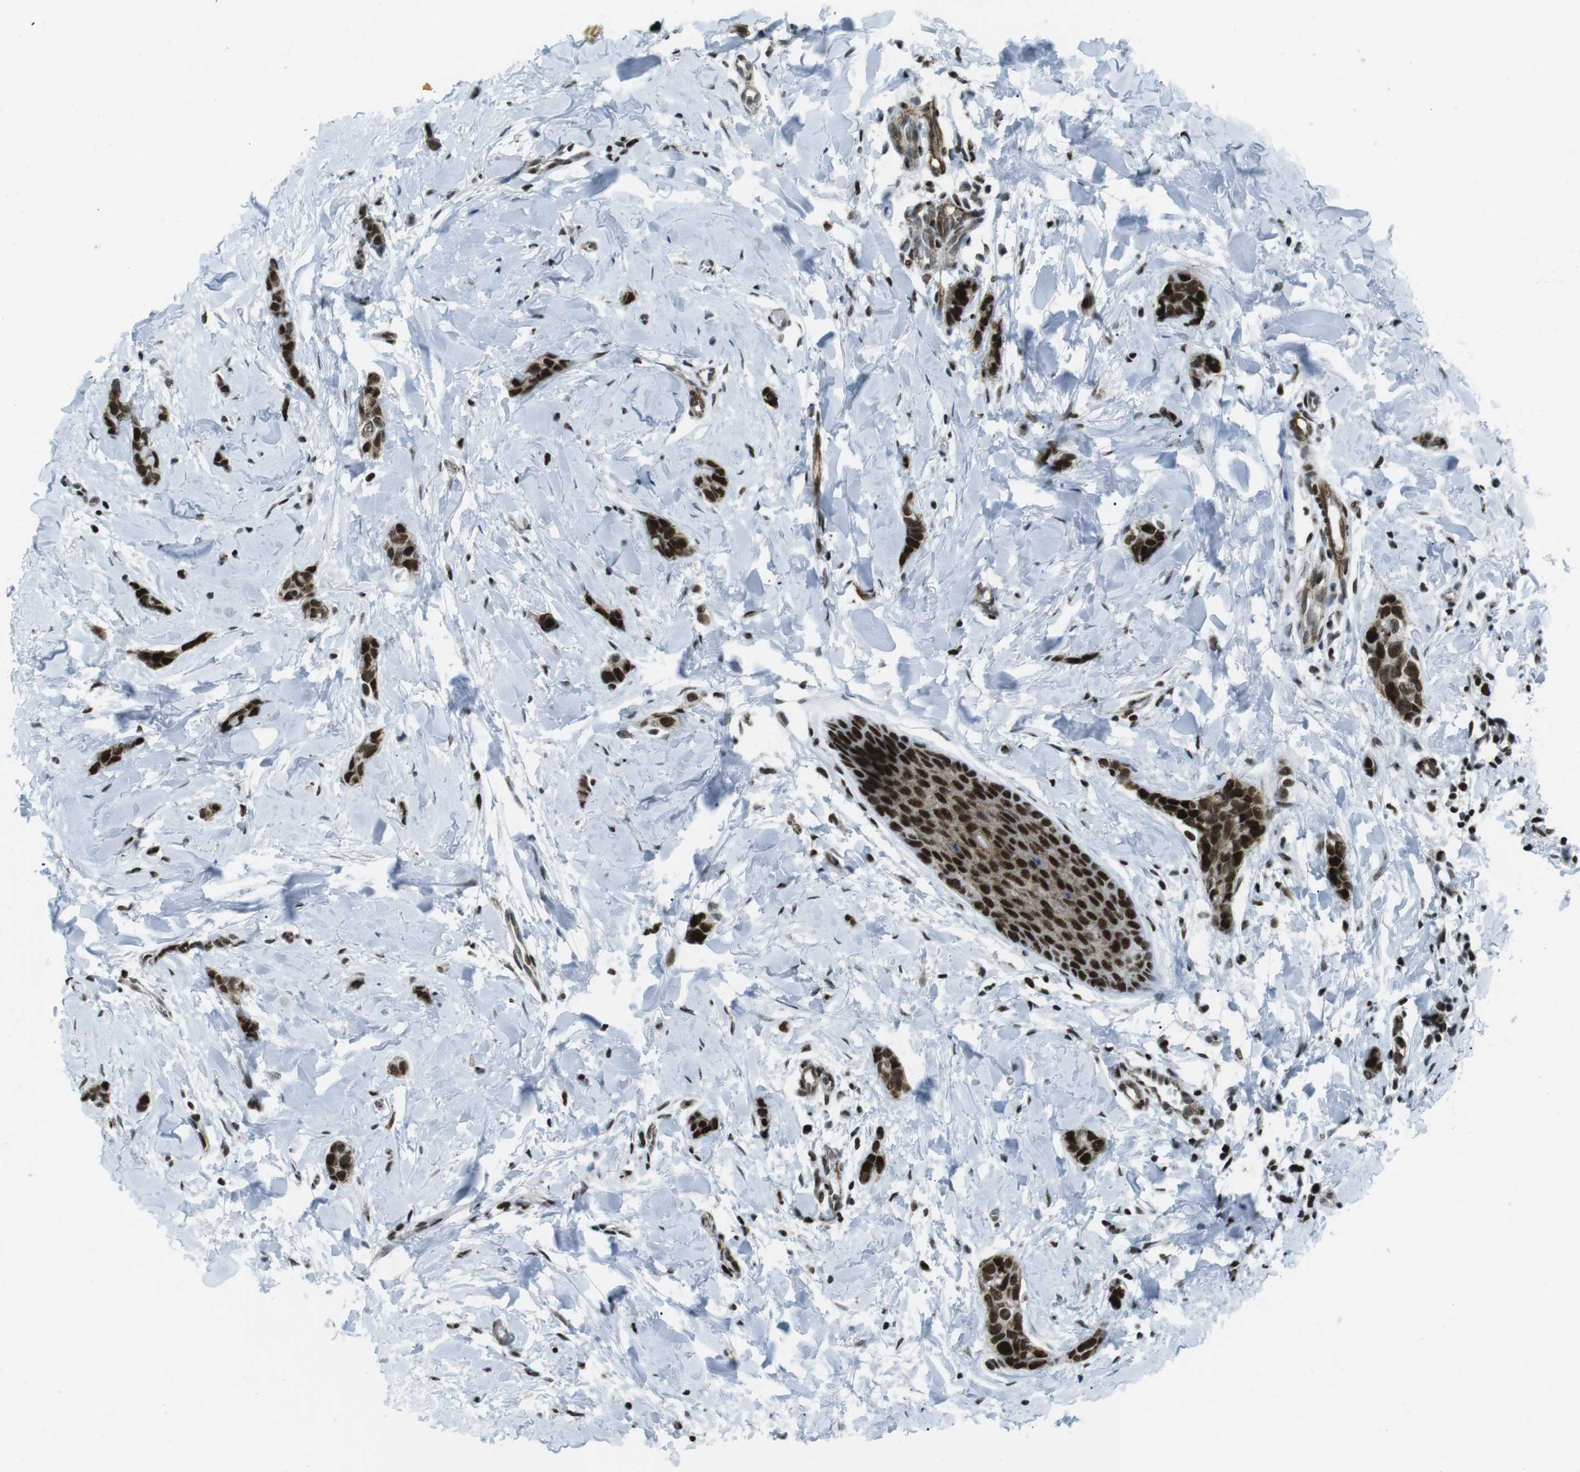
{"staining": {"intensity": "strong", "quantity": ">75%", "location": "nuclear"}, "tissue": "breast cancer", "cell_type": "Tumor cells", "image_type": "cancer", "snomed": [{"axis": "morphology", "description": "Lobular carcinoma"}, {"axis": "topography", "description": "Skin"}, {"axis": "topography", "description": "Breast"}], "caption": "Protein expression analysis of human lobular carcinoma (breast) reveals strong nuclear expression in about >75% of tumor cells.", "gene": "ARID1A", "patient": {"sex": "female", "age": 46}}